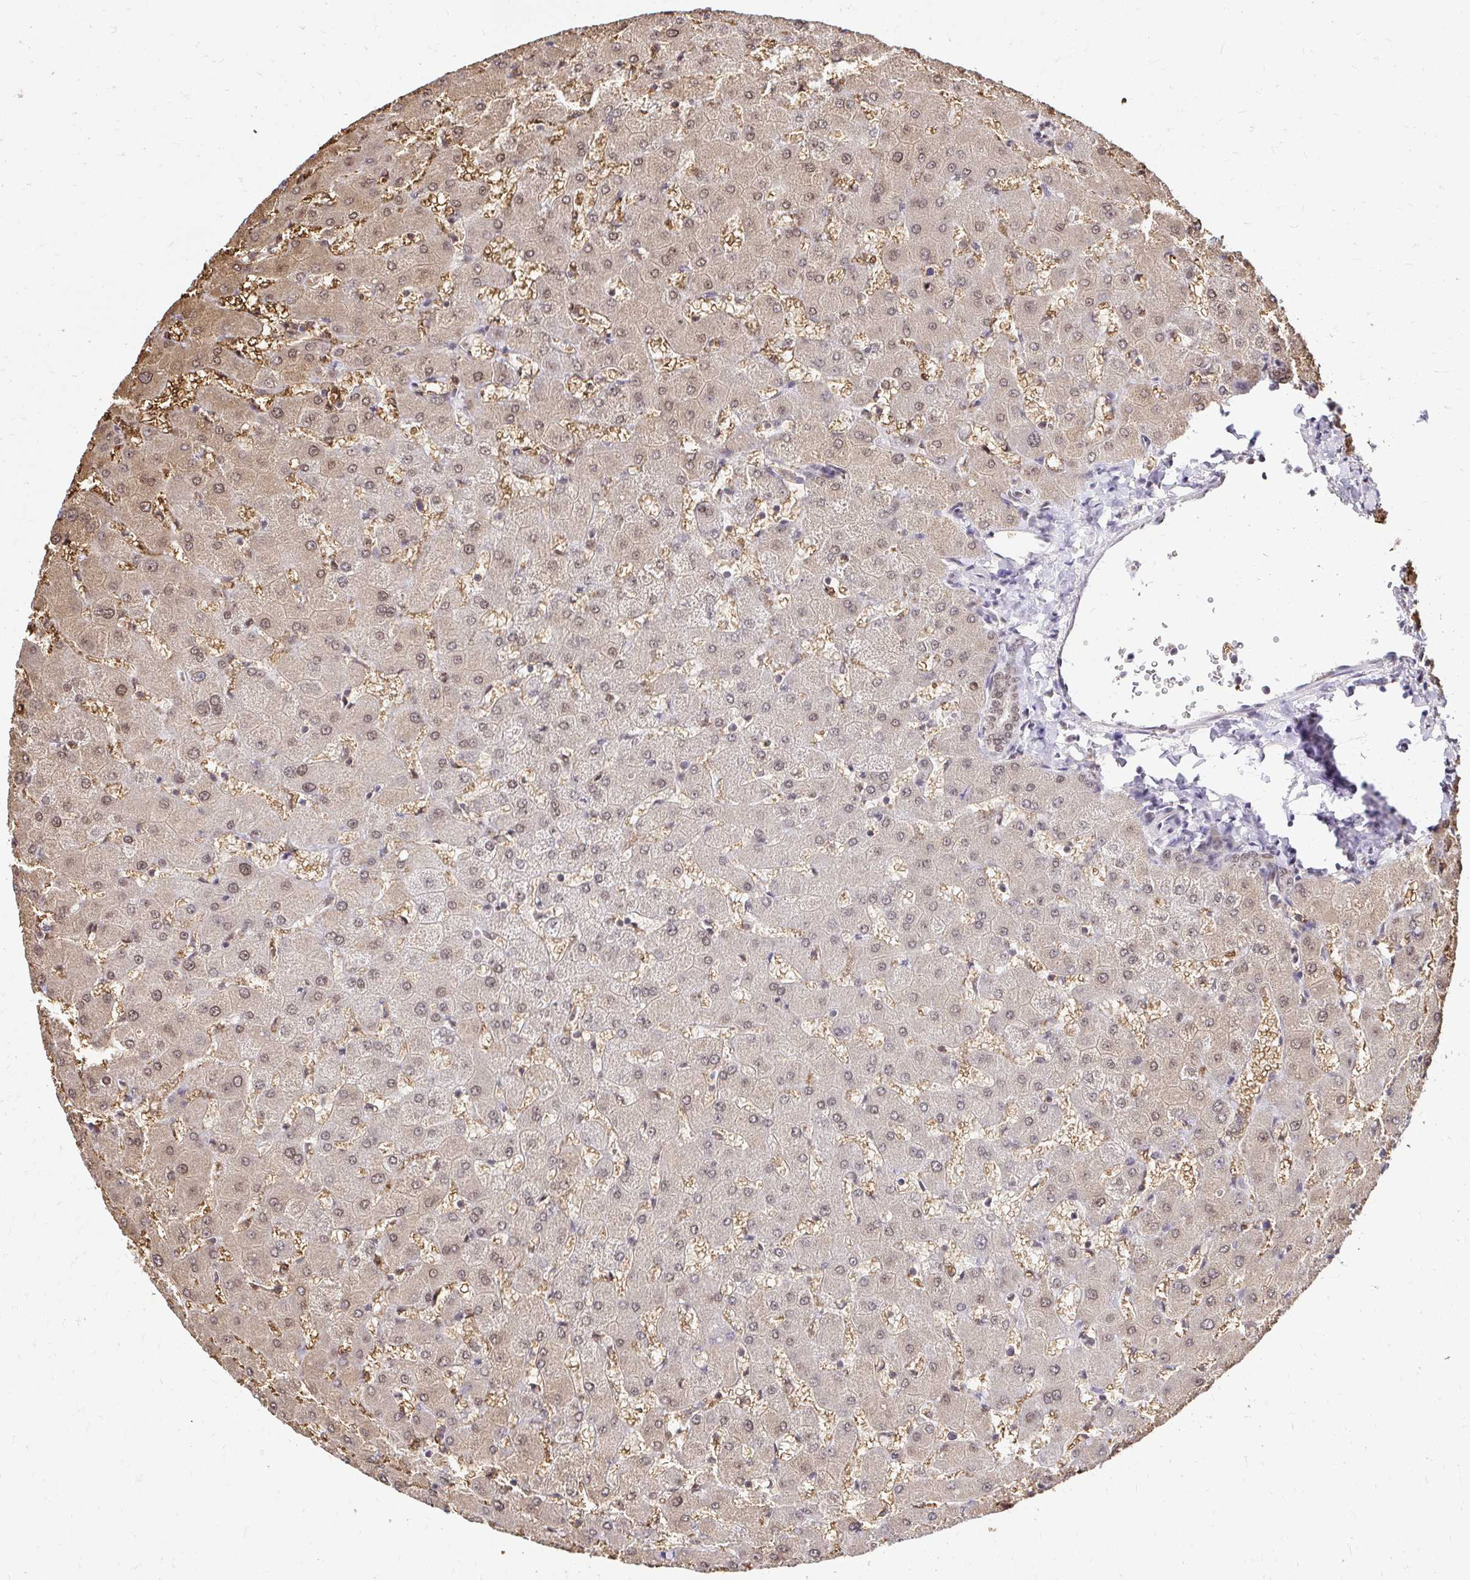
{"staining": {"intensity": "moderate", "quantity": "<25%", "location": "nuclear"}, "tissue": "liver", "cell_type": "Cholangiocytes", "image_type": "normal", "snomed": [{"axis": "morphology", "description": "Normal tissue, NOS"}, {"axis": "topography", "description": "Liver"}], "caption": "A brown stain shows moderate nuclear staining of a protein in cholangiocytes of unremarkable liver. The protein of interest is shown in brown color, while the nuclei are stained blue.", "gene": "GLYR1", "patient": {"sex": "female", "age": 63}}